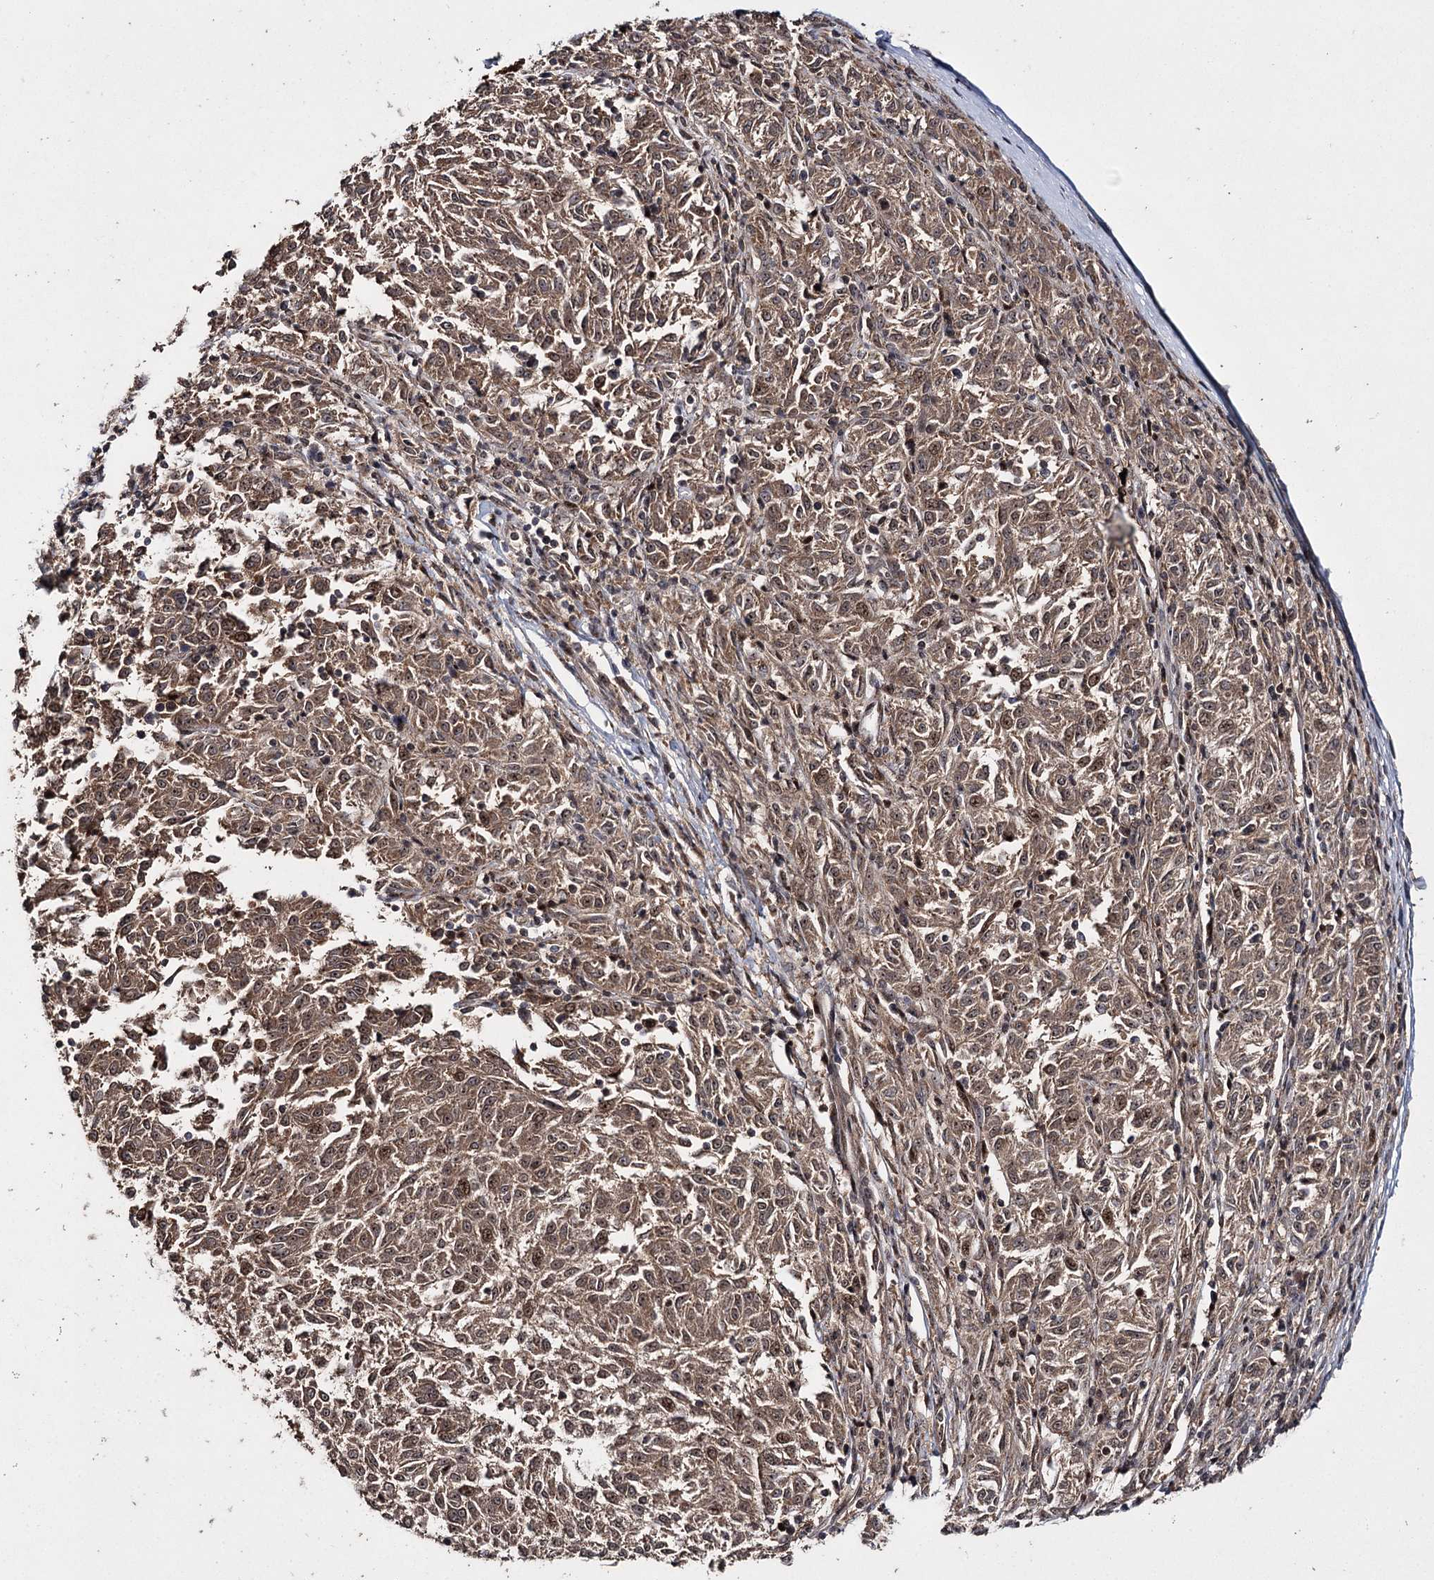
{"staining": {"intensity": "moderate", "quantity": ">75%", "location": "cytoplasmic/membranous,nuclear"}, "tissue": "melanoma", "cell_type": "Tumor cells", "image_type": "cancer", "snomed": [{"axis": "morphology", "description": "Malignant melanoma, NOS"}, {"axis": "topography", "description": "Skin"}], "caption": "Immunohistochemistry (IHC) of human malignant melanoma reveals medium levels of moderate cytoplasmic/membranous and nuclear expression in about >75% of tumor cells.", "gene": "MKNK2", "patient": {"sex": "female", "age": 72}}